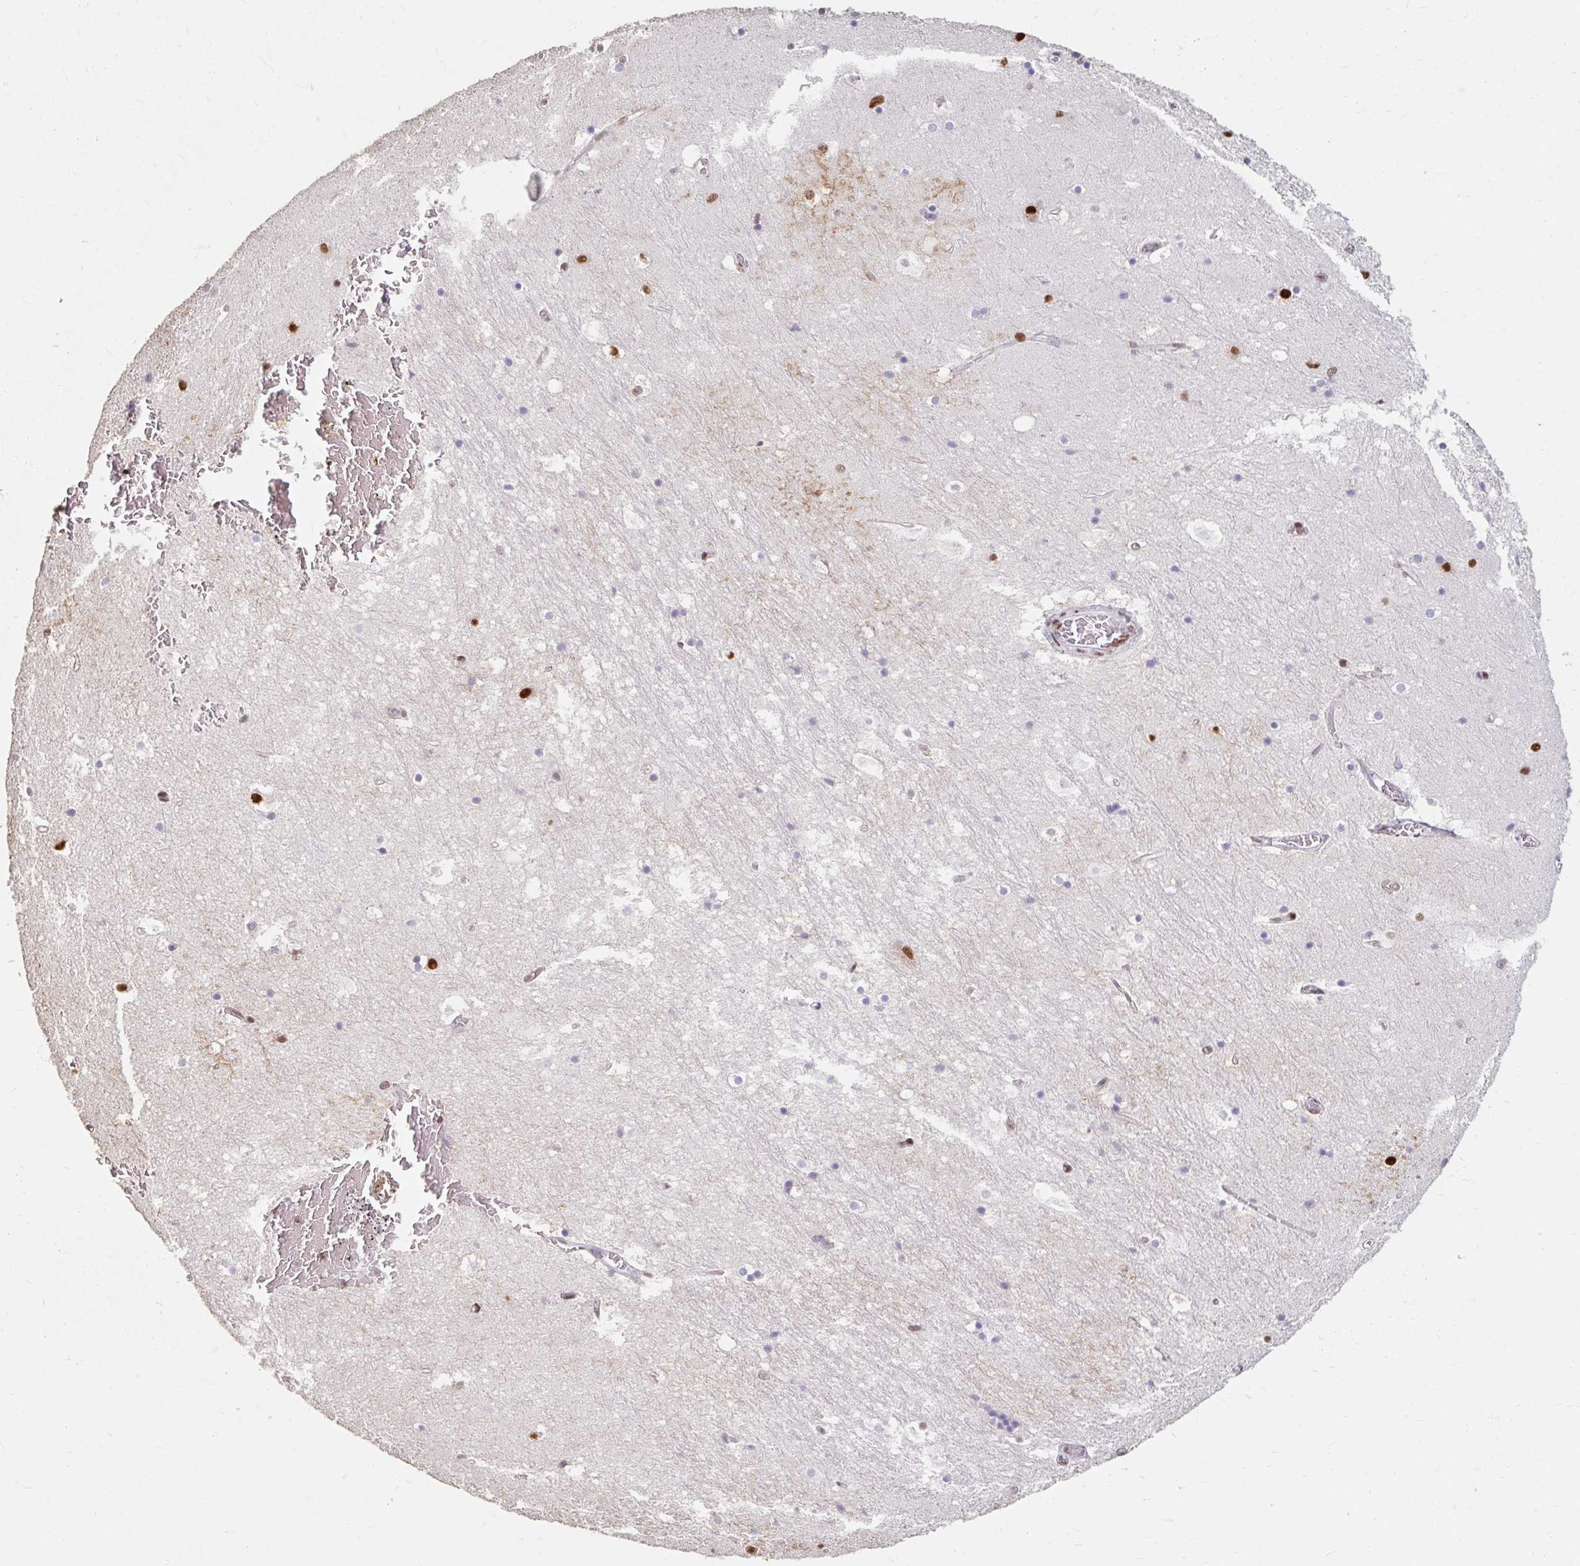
{"staining": {"intensity": "strong", "quantity": "25%-75%", "location": "nuclear"}, "tissue": "hippocampus", "cell_type": "Glial cells", "image_type": "normal", "snomed": [{"axis": "morphology", "description": "Normal tissue, NOS"}, {"axis": "topography", "description": "Hippocampus"}], "caption": "Glial cells exhibit high levels of strong nuclear staining in approximately 25%-75% of cells in normal human hippocampus.", "gene": "SRSF10", "patient": {"sex": "female", "age": 52}}